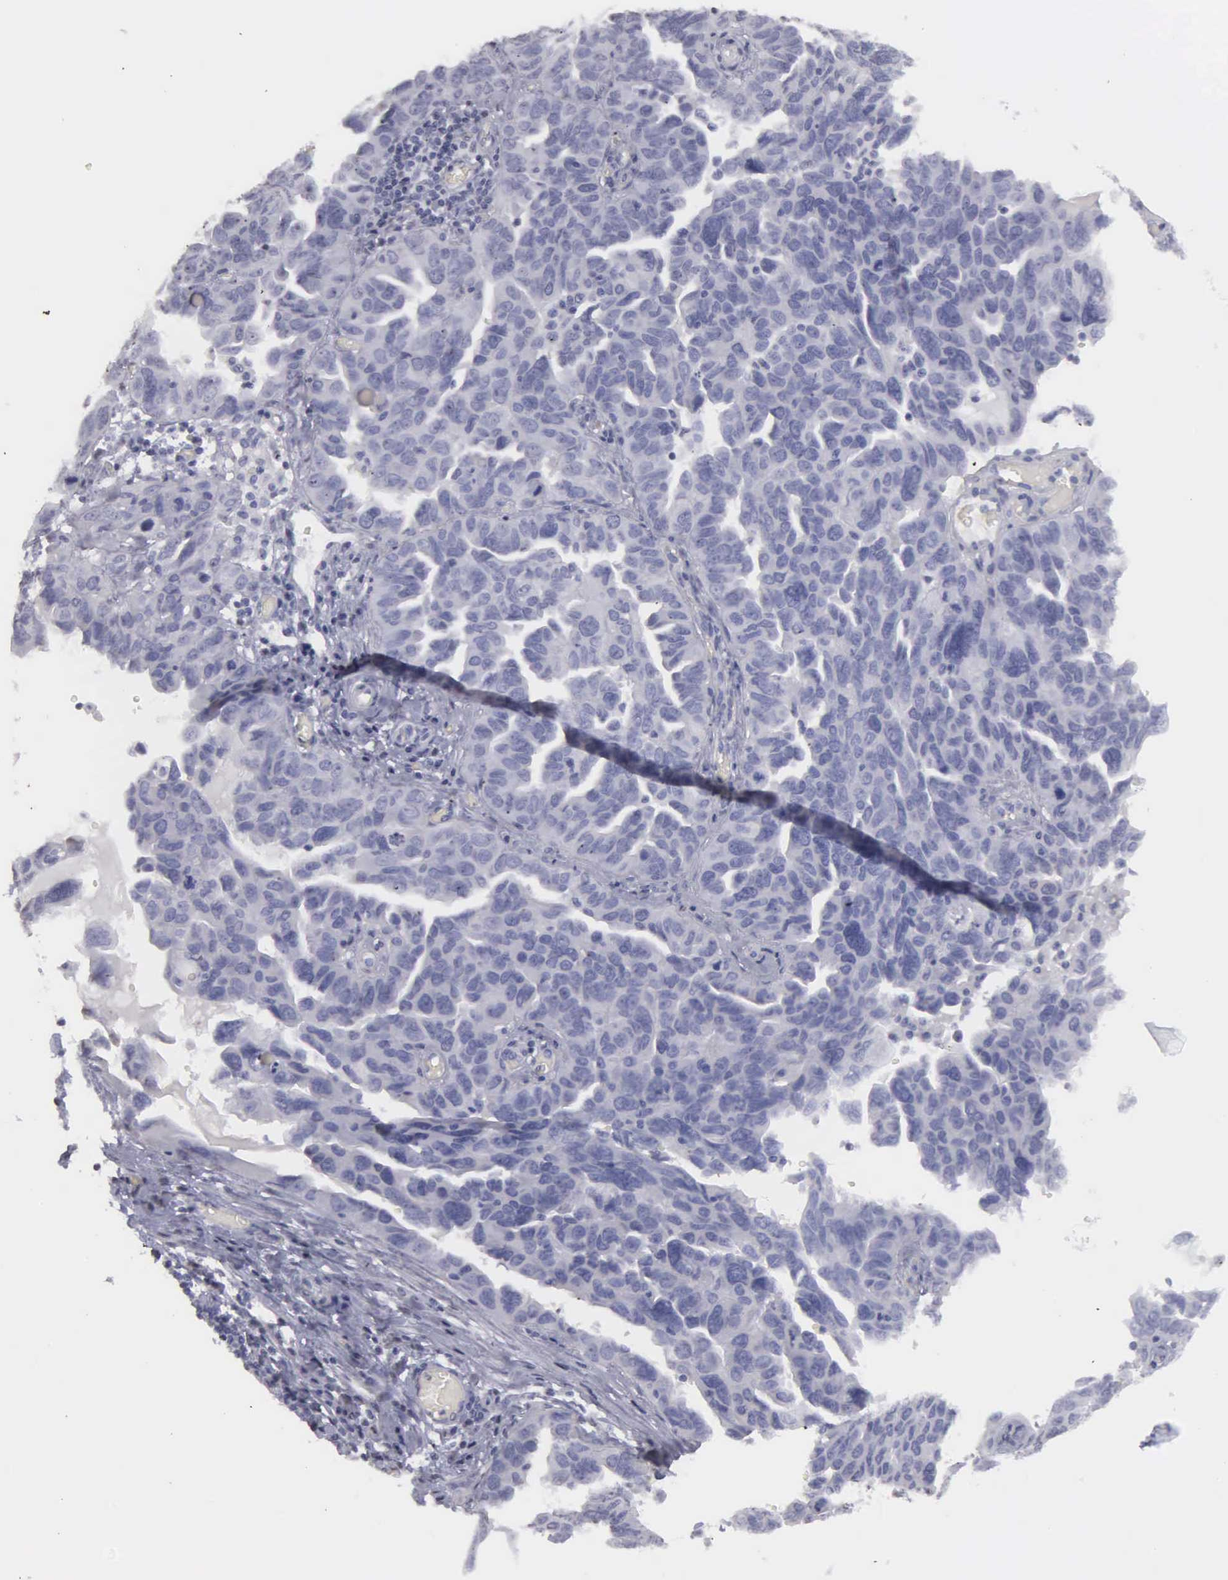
{"staining": {"intensity": "negative", "quantity": "none", "location": "none"}, "tissue": "ovarian cancer", "cell_type": "Tumor cells", "image_type": "cancer", "snomed": [{"axis": "morphology", "description": "Cystadenocarcinoma, serous, NOS"}, {"axis": "topography", "description": "Ovary"}], "caption": "High power microscopy image of an IHC micrograph of serous cystadenocarcinoma (ovarian), revealing no significant positivity in tumor cells. (Brightfield microscopy of DAB (3,3'-diaminobenzidine) immunohistochemistry at high magnification).", "gene": "KIAA0586", "patient": {"sex": "female", "age": 64}}